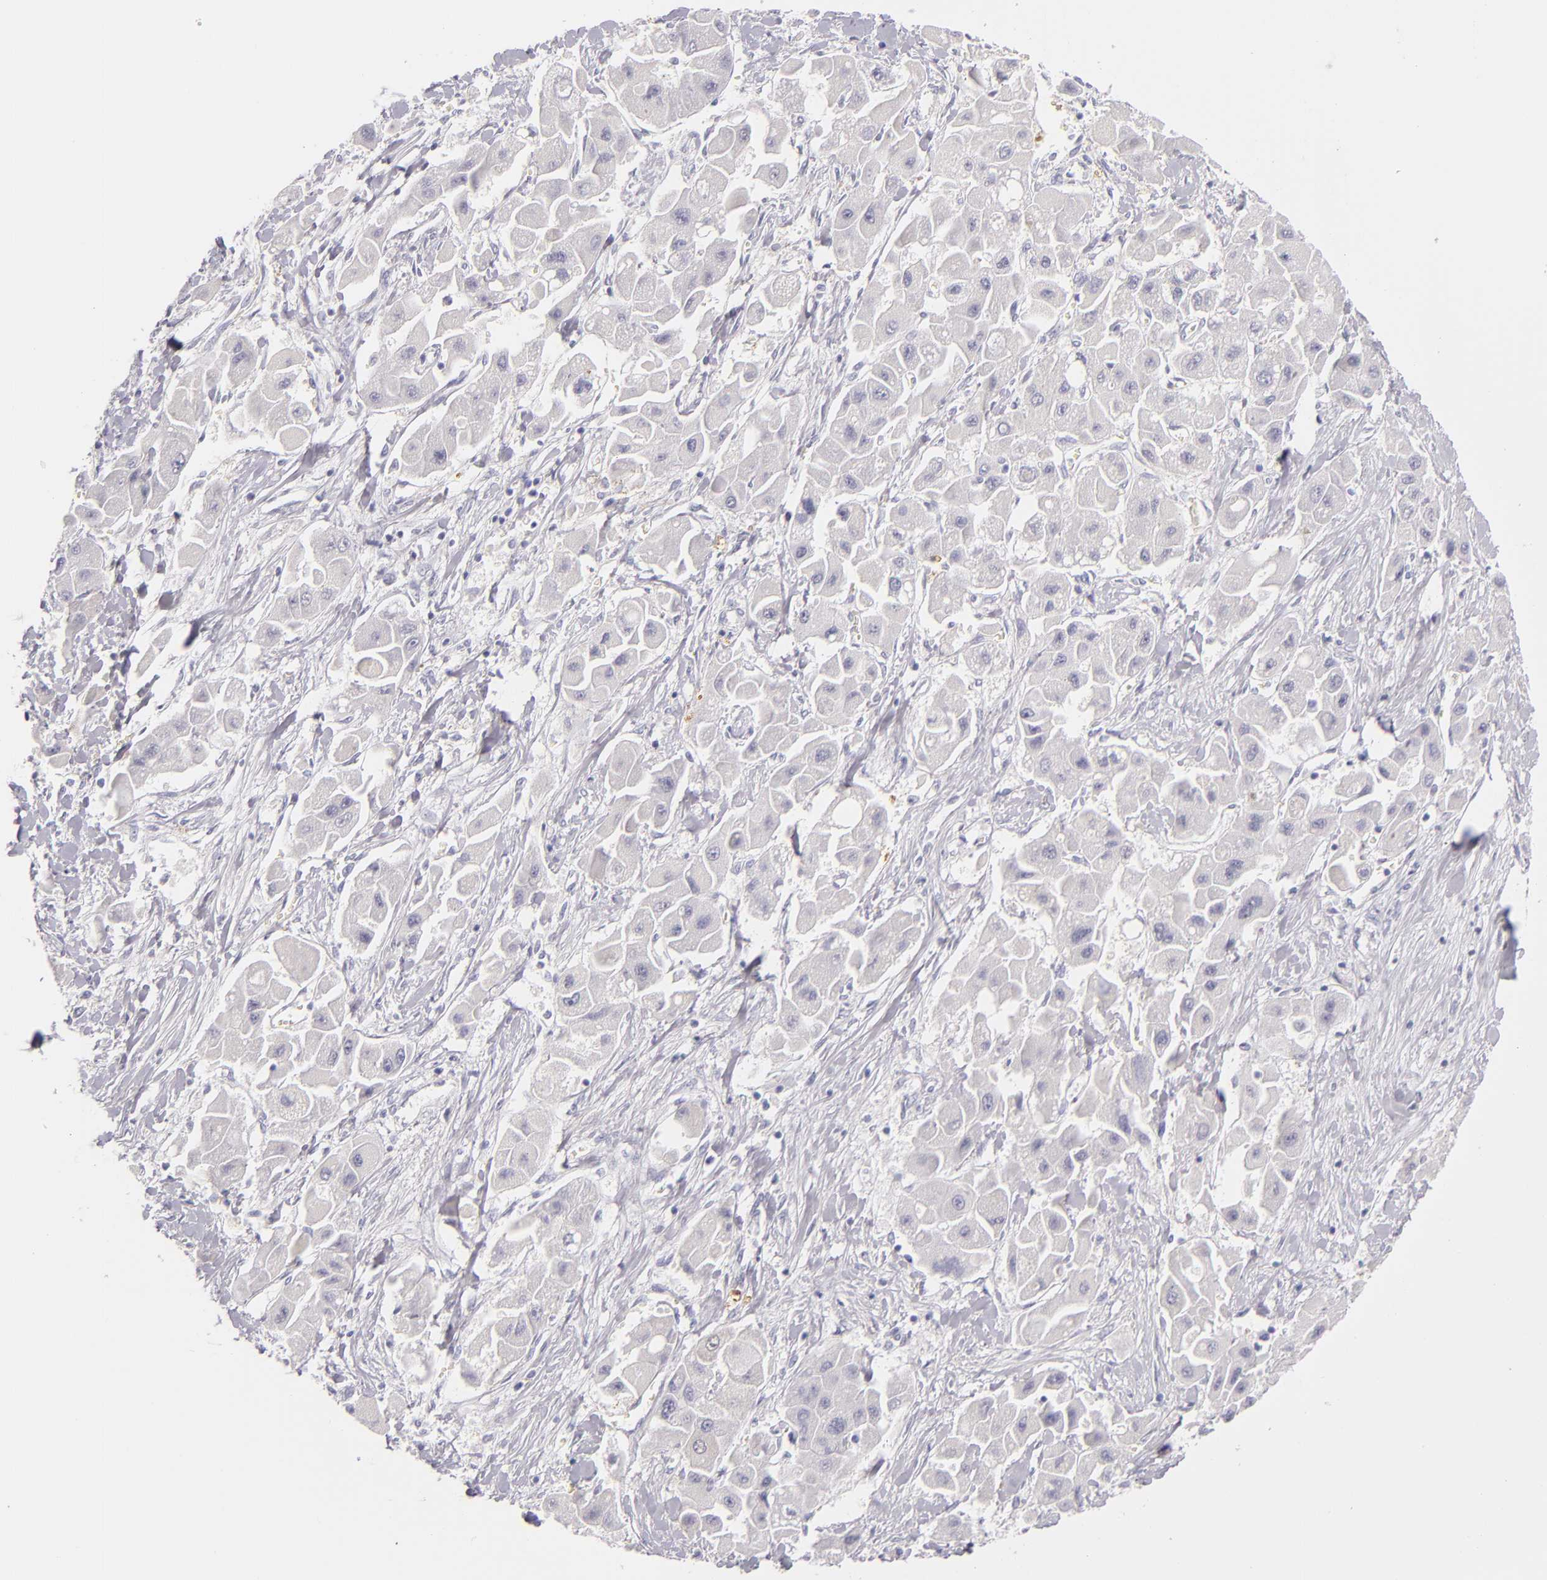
{"staining": {"intensity": "weak", "quantity": "<25%", "location": "cytoplasmic/membranous"}, "tissue": "liver cancer", "cell_type": "Tumor cells", "image_type": "cancer", "snomed": [{"axis": "morphology", "description": "Carcinoma, Hepatocellular, NOS"}, {"axis": "topography", "description": "Liver"}], "caption": "Tumor cells are negative for brown protein staining in hepatocellular carcinoma (liver).", "gene": "FABP1", "patient": {"sex": "male", "age": 24}}